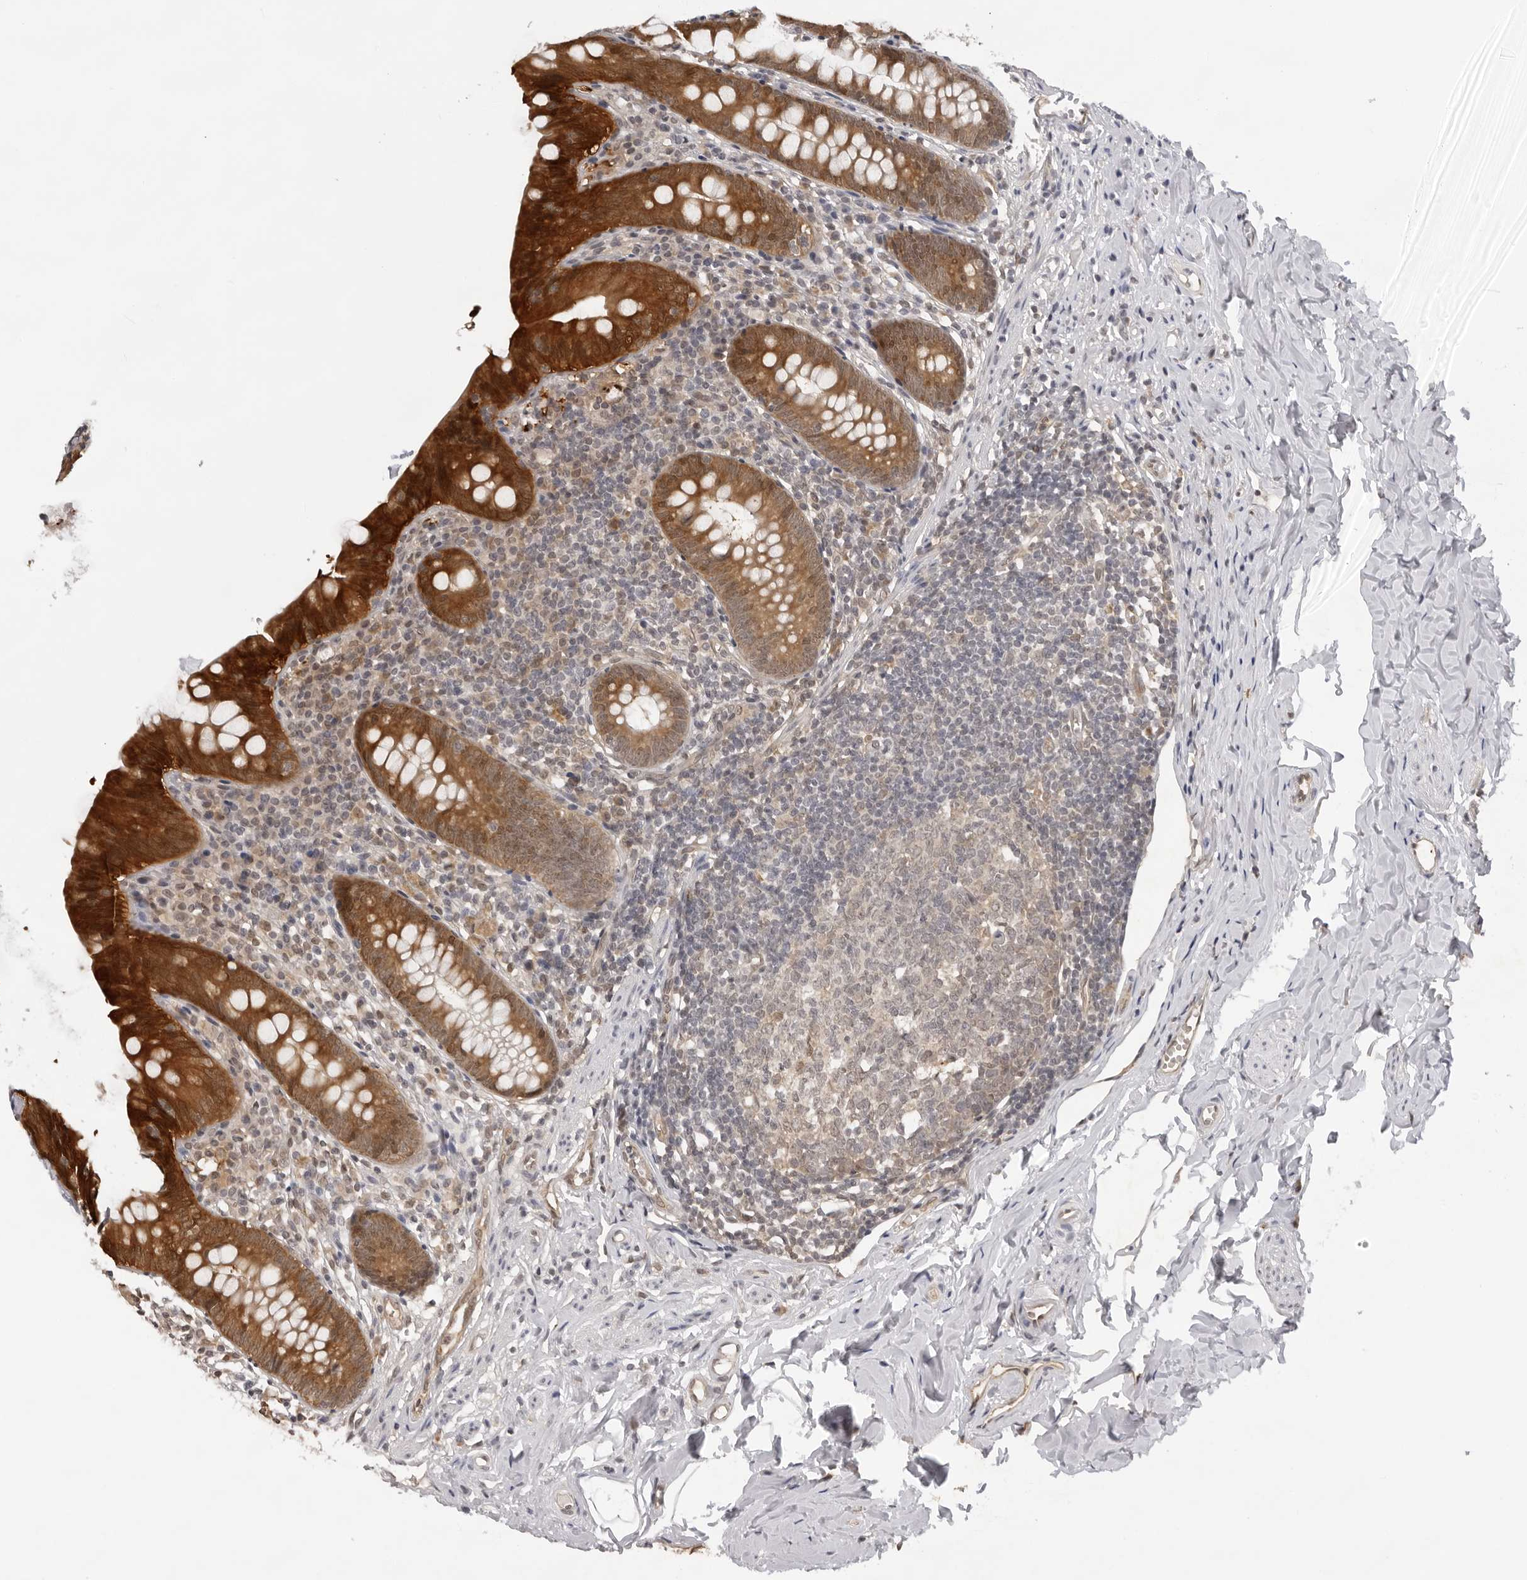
{"staining": {"intensity": "strong", "quantity": ">75%", "location": "cytoplasmic/membranous"}, "tissue": "appendix", "cell_type": "Glandular cells", "image_type": "normal", "snomed": [{"axis": "morphology", "description": "Normal tissue, NOS"}, {"axis": "topography", "description": "Appendix"}], "caption": "Benign appendix displays strong cytoplasmic/membranous positivity in about >75% of glandular cells, visualized by immunohistochemistry.", "gene": "CASP7", "patient": {"sex": "male", "age": 52}}